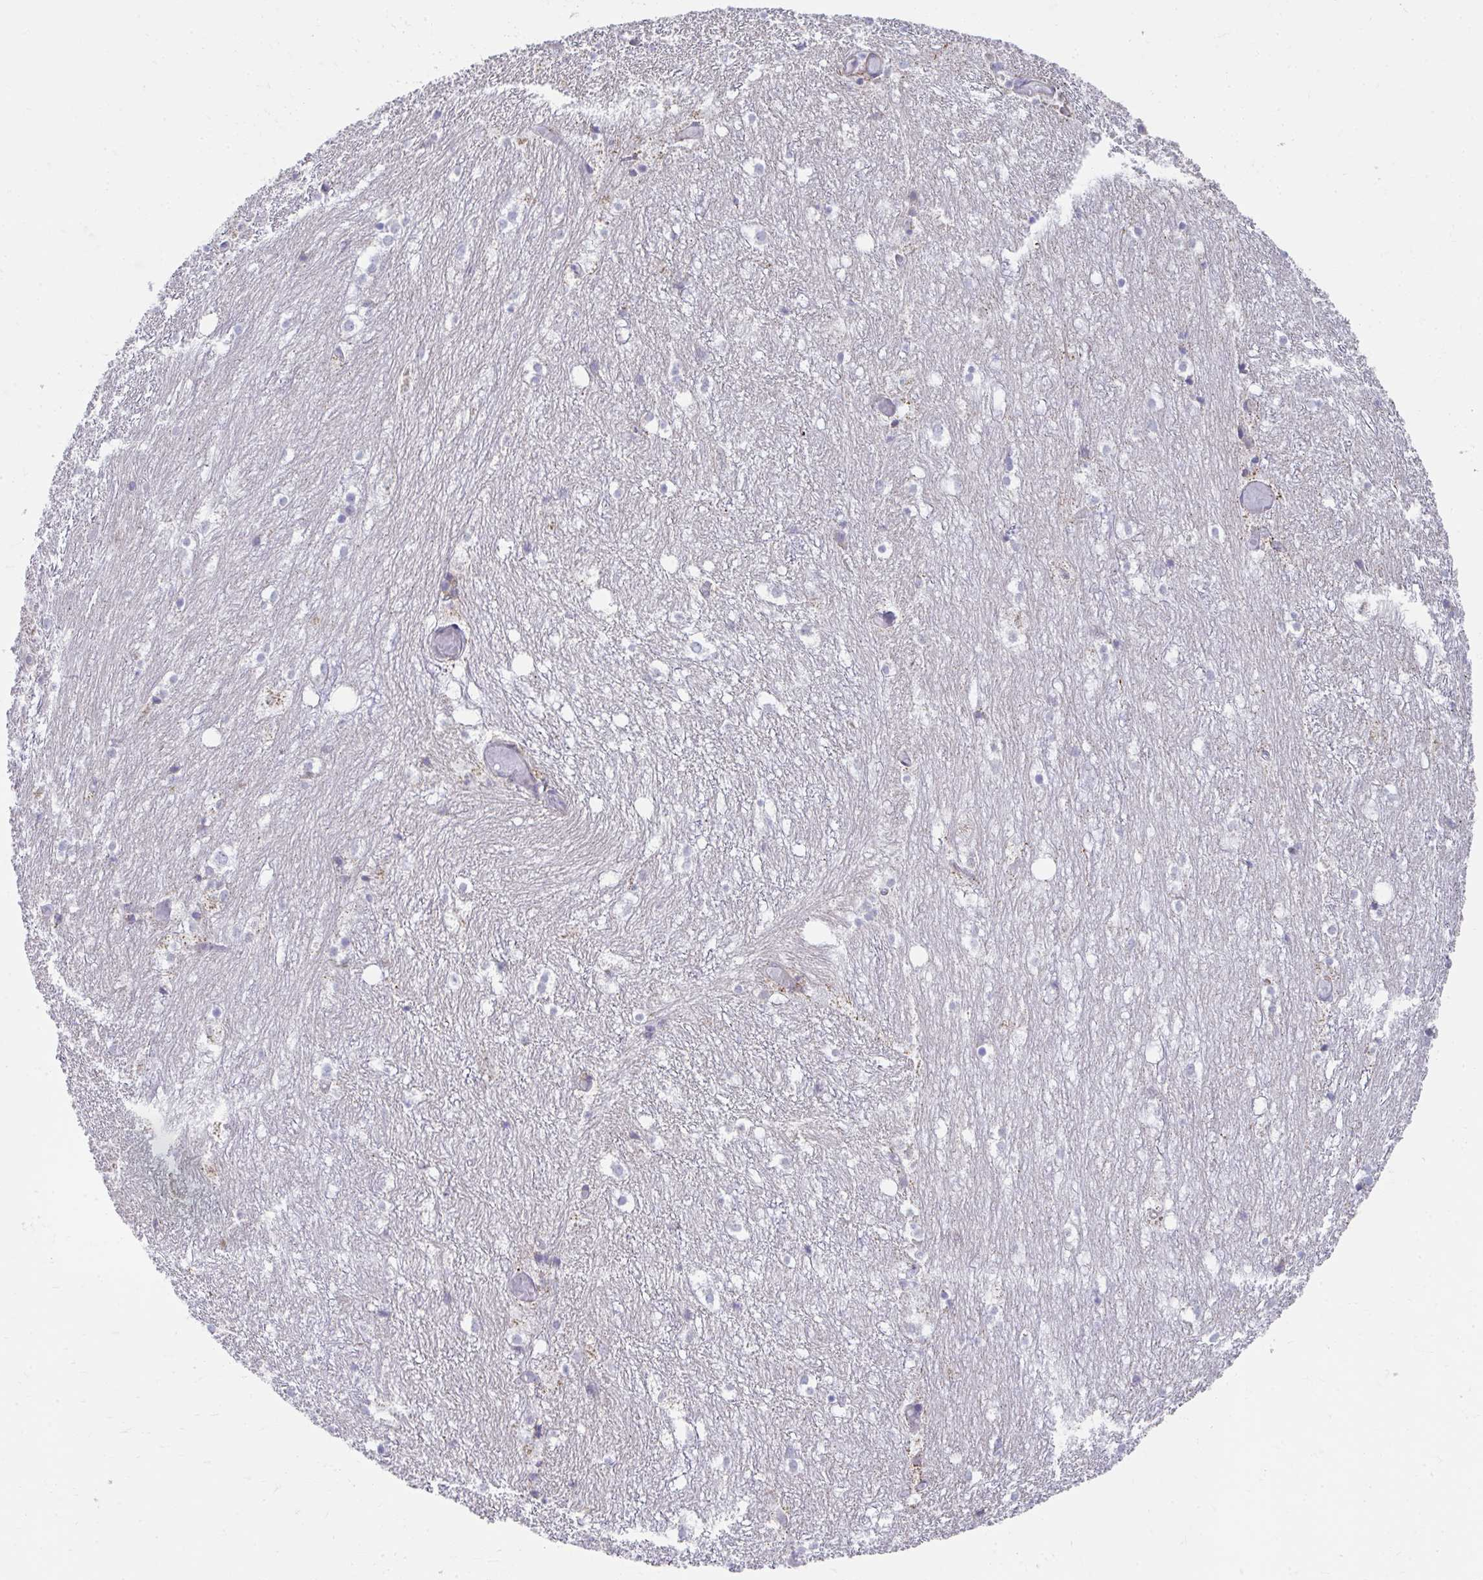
{"staining": {"intensity": "negative", "quantity": "none", "location": "none"}, "tissue": "hippocampus", "cell_type": "Glial cells", "image_type": "normal", "snomed": [{"axis": "morphology", "description": "Normal tissue, NOS"}, {"axis": "topography", "description": "Hippocampus"}], "caption": "The photomicrograph displays no significant expression in glial cells of hippocampus. (DAB immunohistochemistry (IHC) with hematoxylin counter stain).", "gene": "PRRG3", "patient": {"sex": "female", "age": 52}}